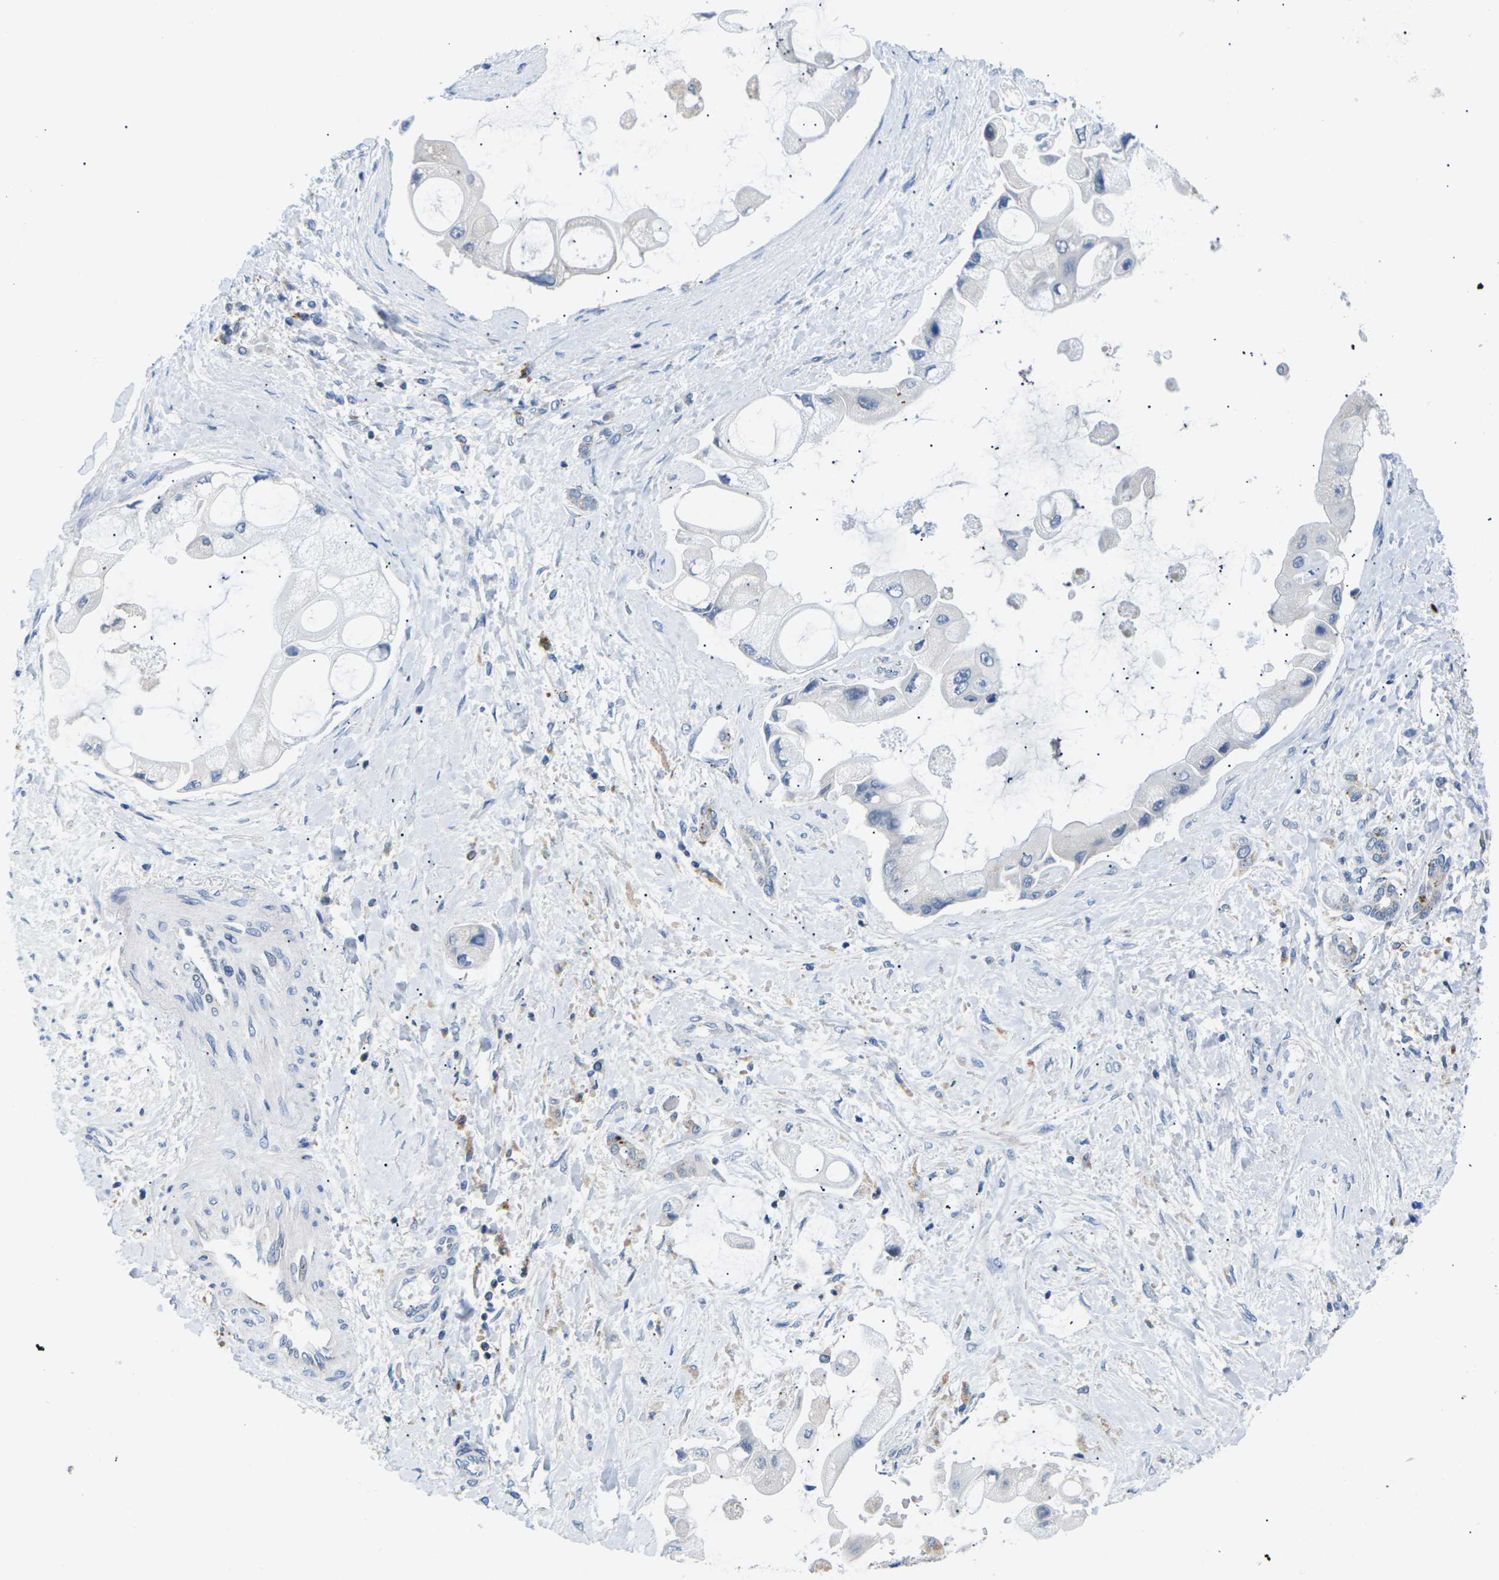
{"staining": {"intensity": "negative", "quantity": "none", "location": "none"}, "tissue": "liver cancer", "cell_type": "Tumor cells", "image_type": "cancer", "snomed": [{"axis": "morphology", "description": "Cholangiocarcinoma"}, {"axis": "topography", "description": "Liver"}], "caption": "Photomicrograph shows no protein positivity in tumor cells of liver cancer tissue.", "gene": "RPS6KA3", "patient": {"sex": "male", "age": 50}}